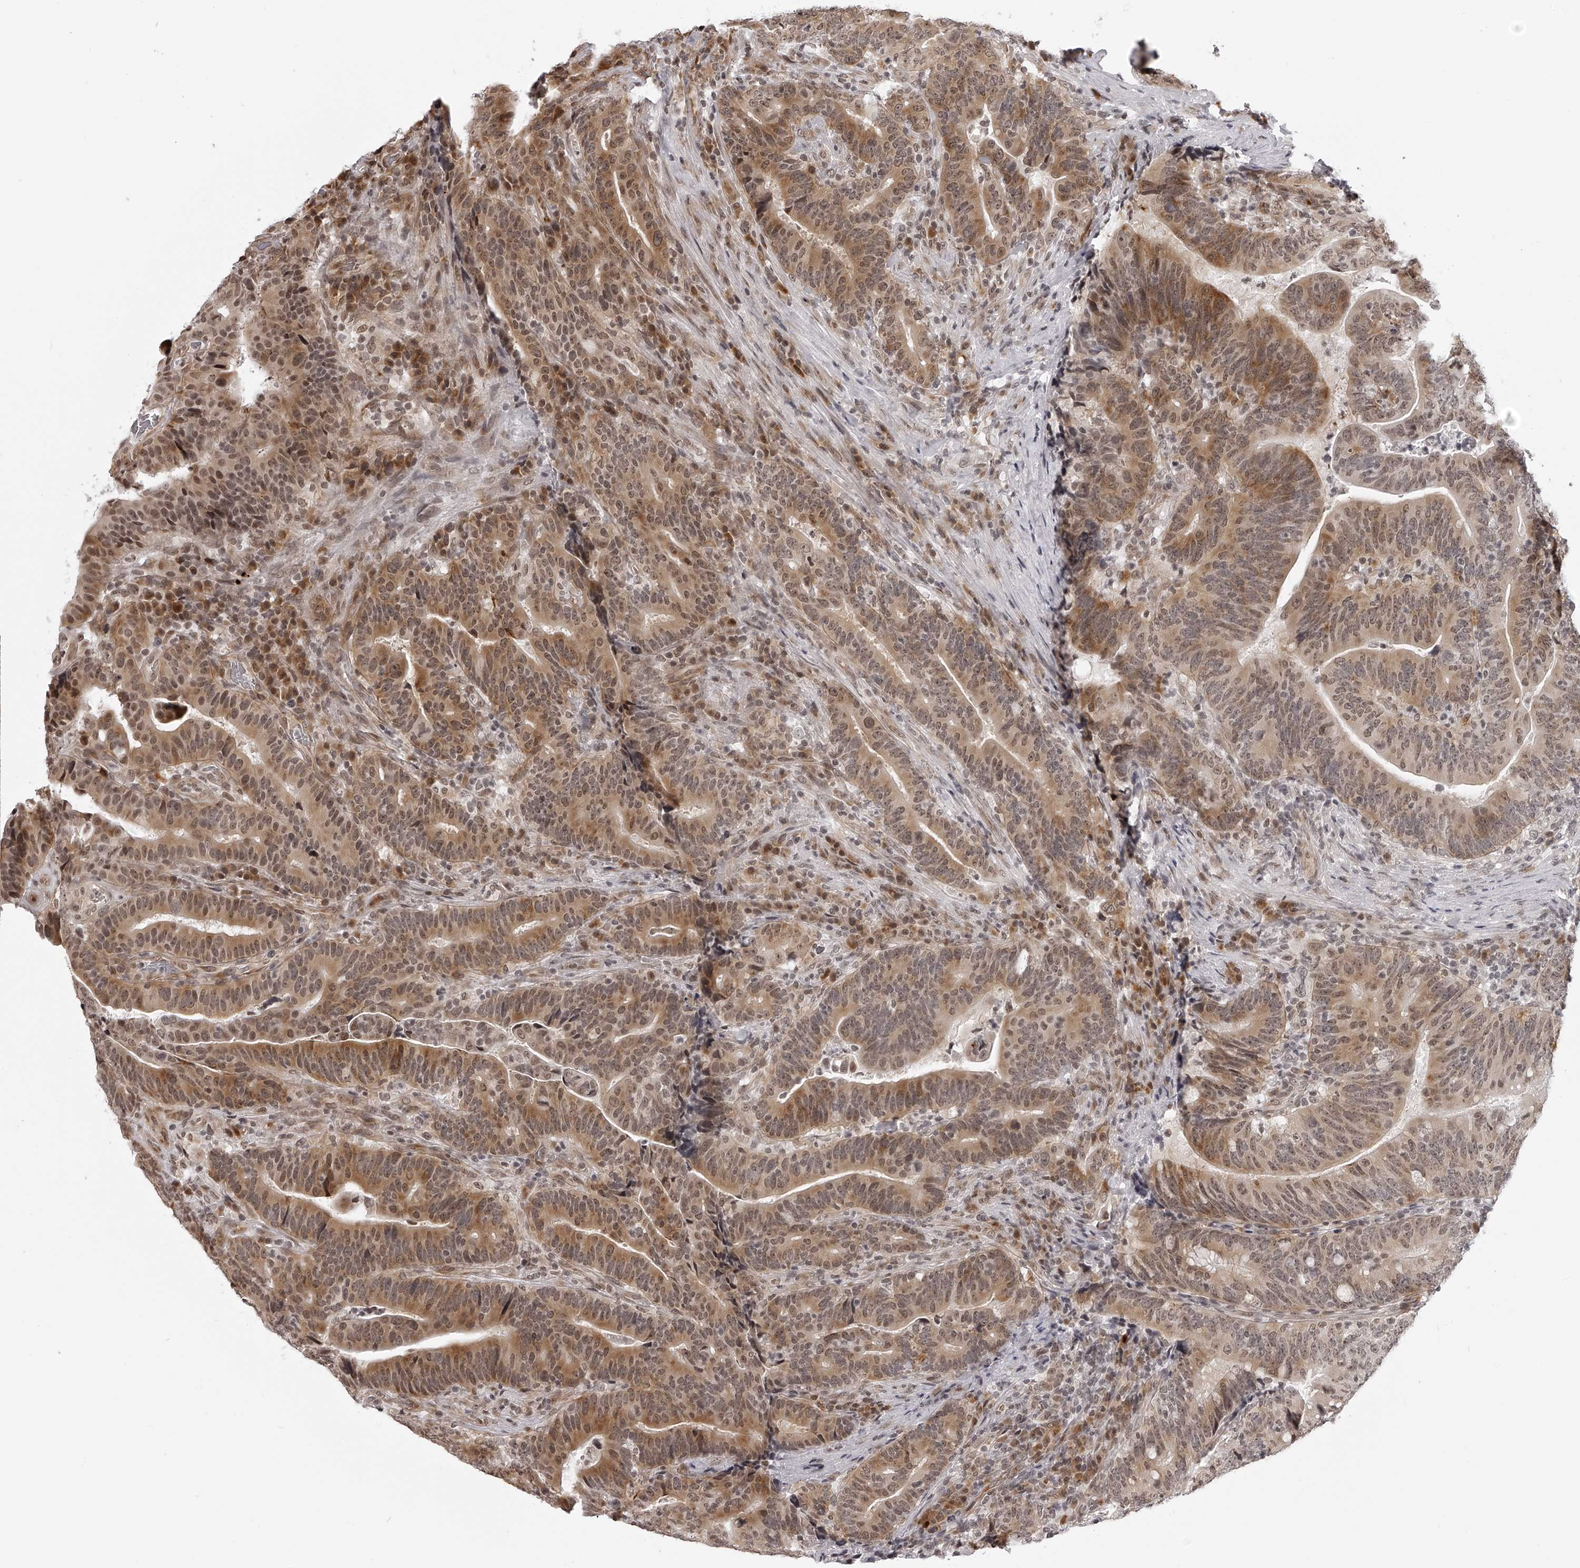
{"staining": {"intensity": "moderate", "quantity": ">75%", "location": "cytoplasmic/membranous,nuclear"}, "tissue": "colorectal cancer", "cell_type": "Tumor cells", "image_type": "cancer", "snomed": [{"axis": "morphology", "description": "Adenocarcinoma, NOS"}, {"axis": "topography", "description": "Colon"}], "caption": "Protein staining displays moderate cytoplasmic/membranous and nuclear expression in approximately >75% of tumor cells in colorectal cancer (adenocarcinoma). Using DAB (brown) and hematoxylin (blue) stains, captured at high magnification using brightfield microscopy.", "gene": "ODF2L", "patient": {"sex": "female", "age": 66}}